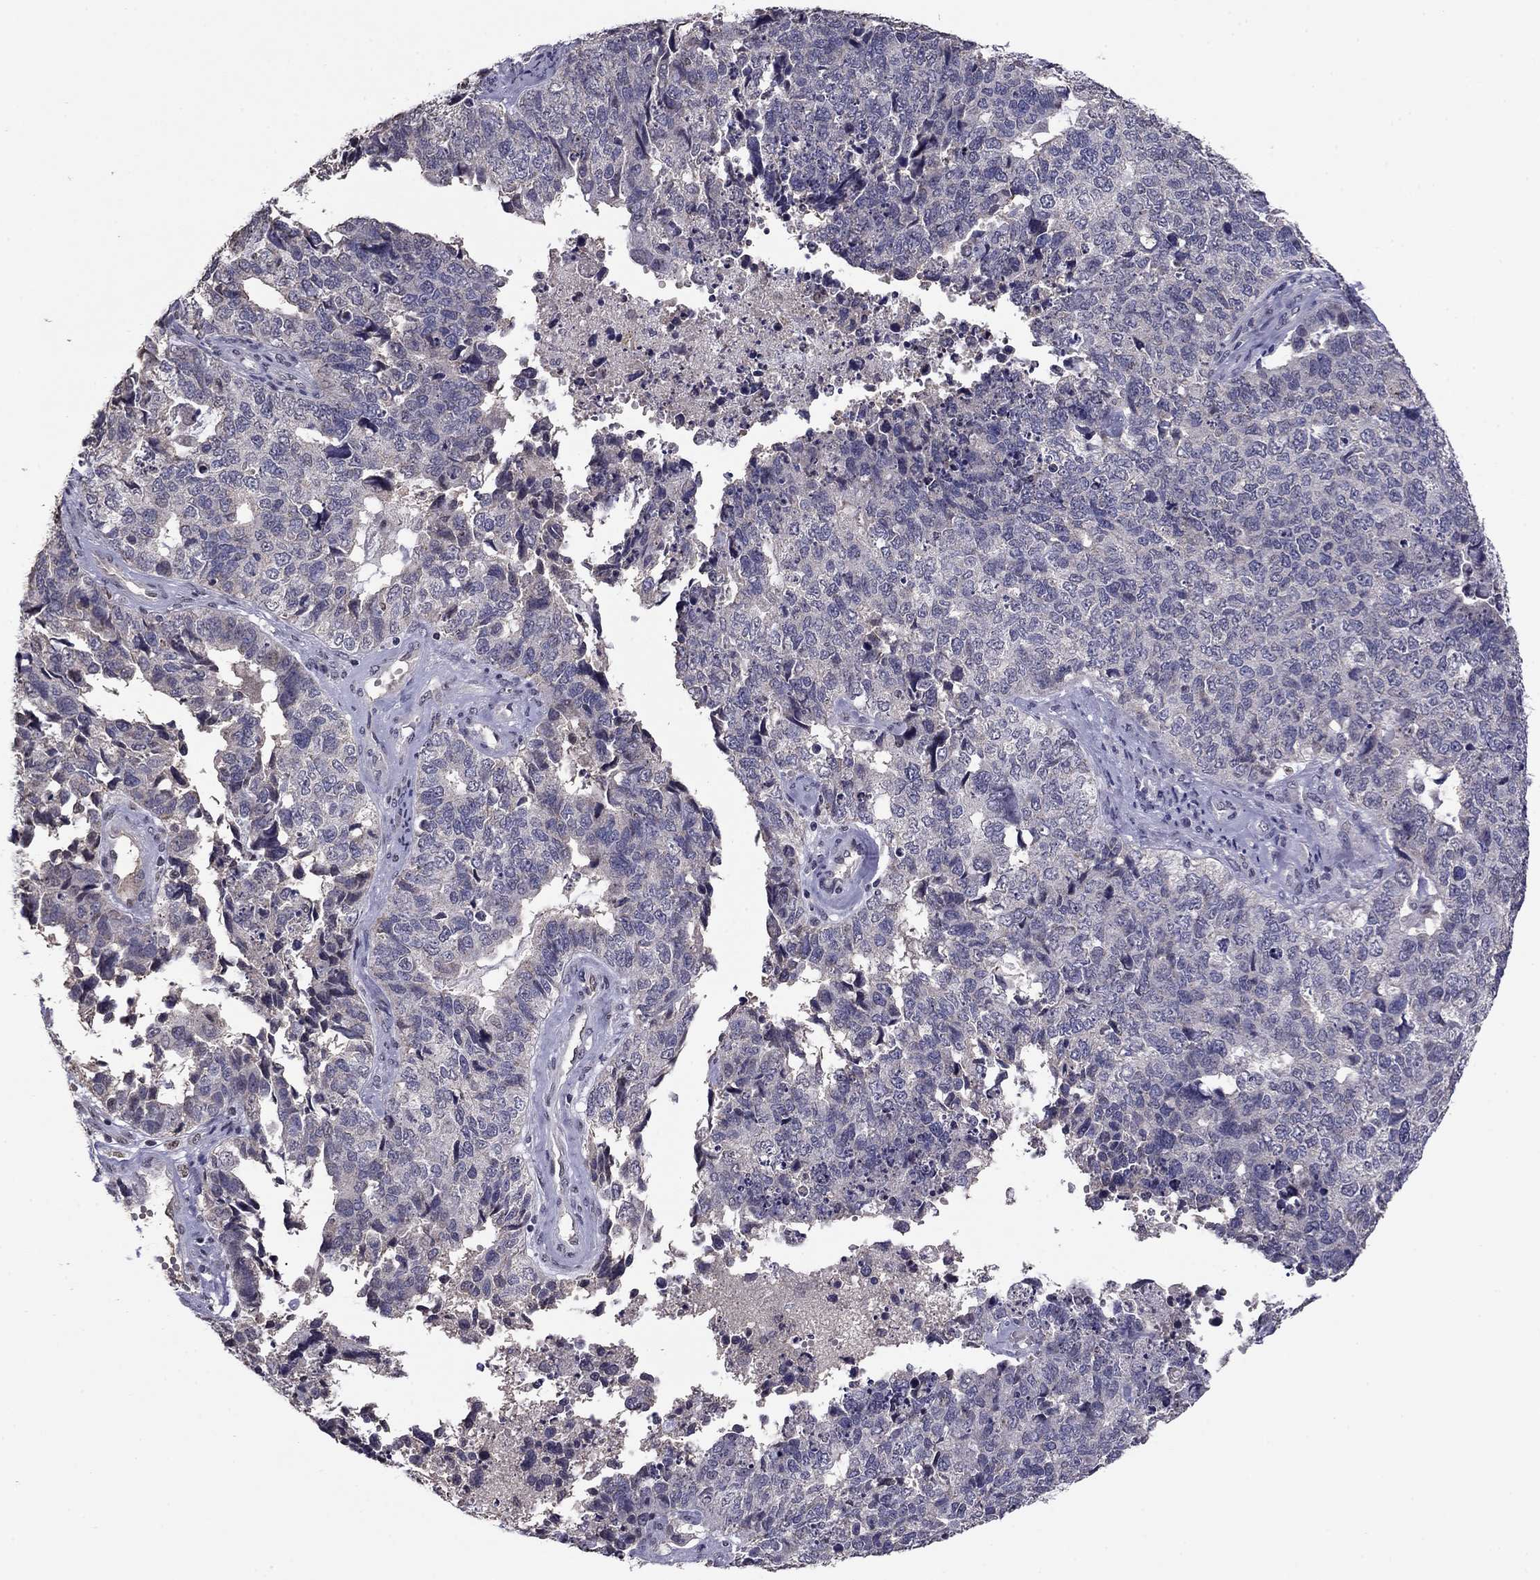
{"staining": {"intensity": "negative", "quantity": "none", "location": "none"}, "tissue": "cervical cancer", "cell_type": "Tumor cells", "image_type": "cancer", "snomed": [{"axis": "morphology", "description": "Squamous cell carcinoma, NOS"}, {"axis": "topography", "description": "Cervix"}], "caption": "IHC micrograph of neoplastic tissue: human cervical cancer stained with DAB (3,3'-diaminobenzidine) demonstrates no significant protein staining in tumor cells.", "gene": "HCN1", "patient": {"sex": "female", "age": 63}}